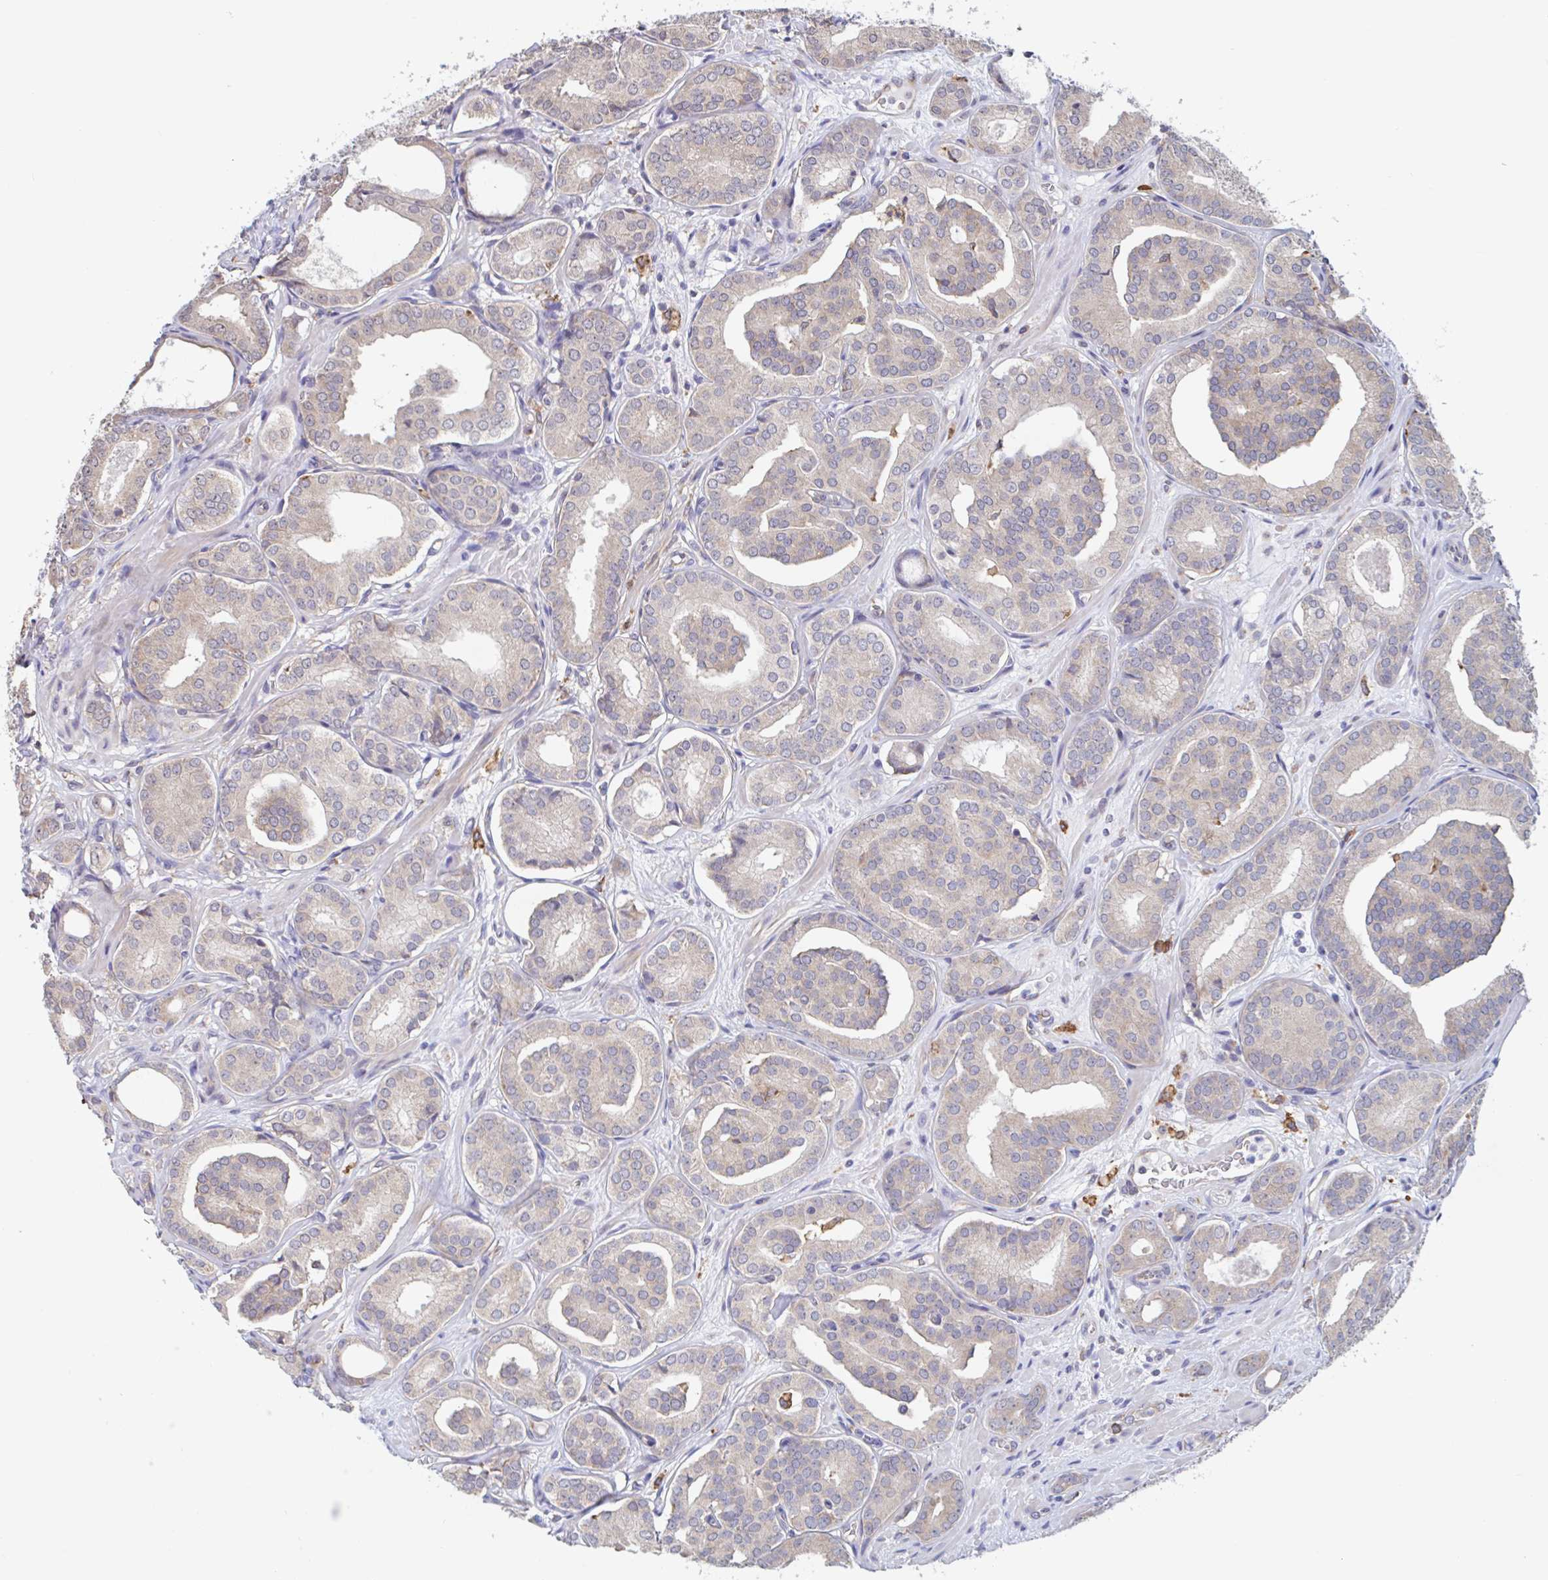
{"staining": {"intensity": "negative", "quantity": "none", "location": "none"}, "tissue": "prostate cancer", "cell_type": "Tumor cells", "image_type": "cancer", "snomed": [{"axis": "morphology", "description": "Adenocarcinoma, High grade"}, {"axis": "topography", "description": "Prostate"}], "caption": "This photomicrograph is of adenocarcinoma (high-grade) (prostate) stained with immunohistochemistry to label a protein in brown with the nuclei are counter-stained blue. There is no positivity in tumor cells.", "gene": "SNX8", "patient": {"sex": "male", "age": 66}}